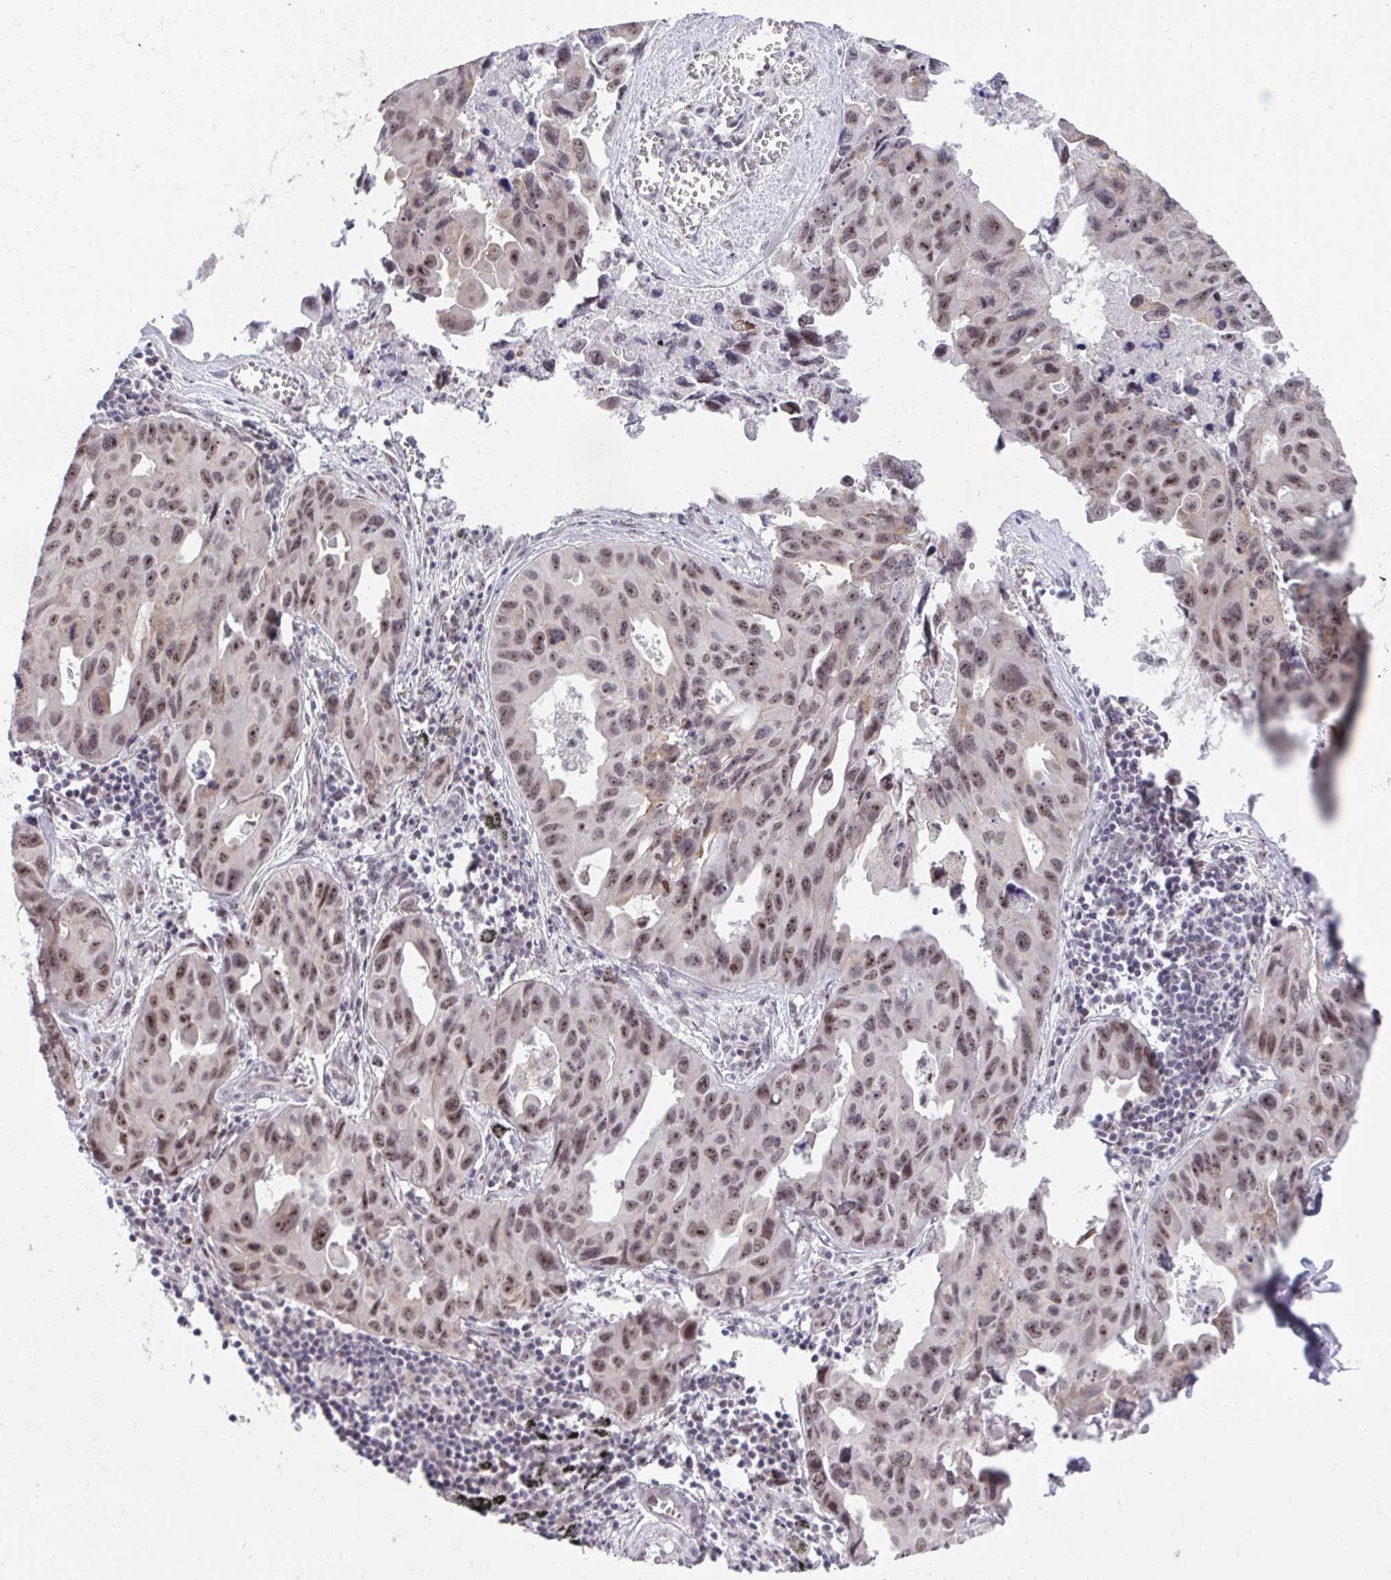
{"staining": {"intensity": "moderate", "quantity": ">75%", "location": "nuclear"}, "tissue": "lung cancer", "cell_type": "Tumor cells", "image_type": "cancer", "snomed": [{"axis": "morphology", "description": "Adenocarcinoma, NOS"}, {"axis": "topography", "description": "Lymph node"}, {"axis": "topography", "description": "Lung"}], "caption": "Immunohistochemical staining of lung cancer shows moderate nuclear protein expression in about >75% of tumor cells. The protein of interest is stained brown, and the nuclei are stained in blue (DAB IHC with brightfield microscopy, high magnification).", "gene": "HIRA", "patient": {"sex": "male", "age": 64}}